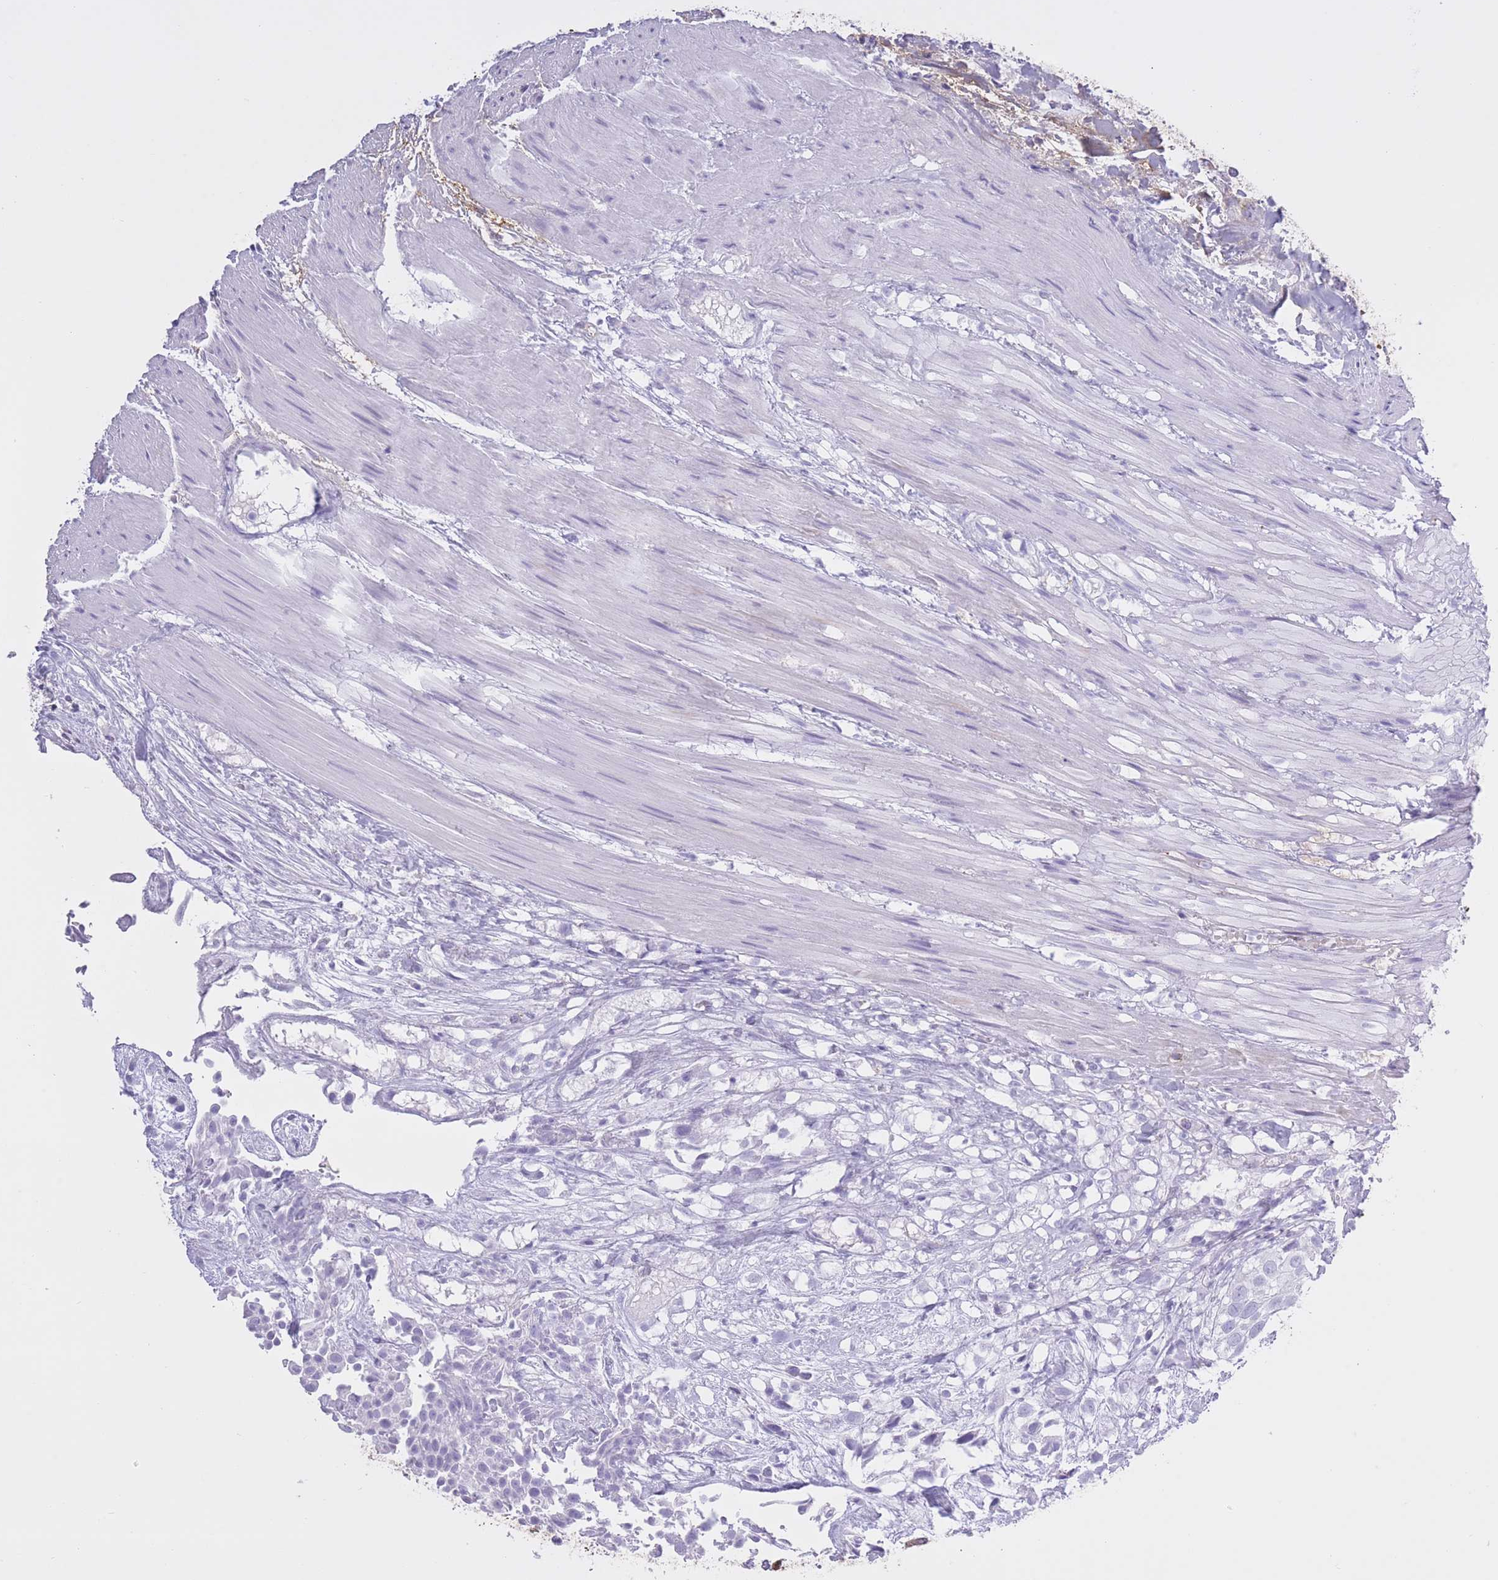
{"staining": {"intensity": "negative", "quantity": "none", "location": "none"}, "tissue": "urothelial cancer", "cell_type": "Tumor cells", "image_type": "cancer", "snomed": [{"axis": "morphology", "description": "Urothelial carcinoma, High grade"}, {"axis": "topography", "description": "Urinary bladder"}], "caption": "High magnification brightfield microscopy of high-grade urothelial carcinoma stained with DAB (3,3'-diaminobenzidine) (brown) and counterstained with hematoxylin (blue): tumor cells show no significant staining.", "gene": "AP3S2", "patient": {"sex": "male", "age": 56}}